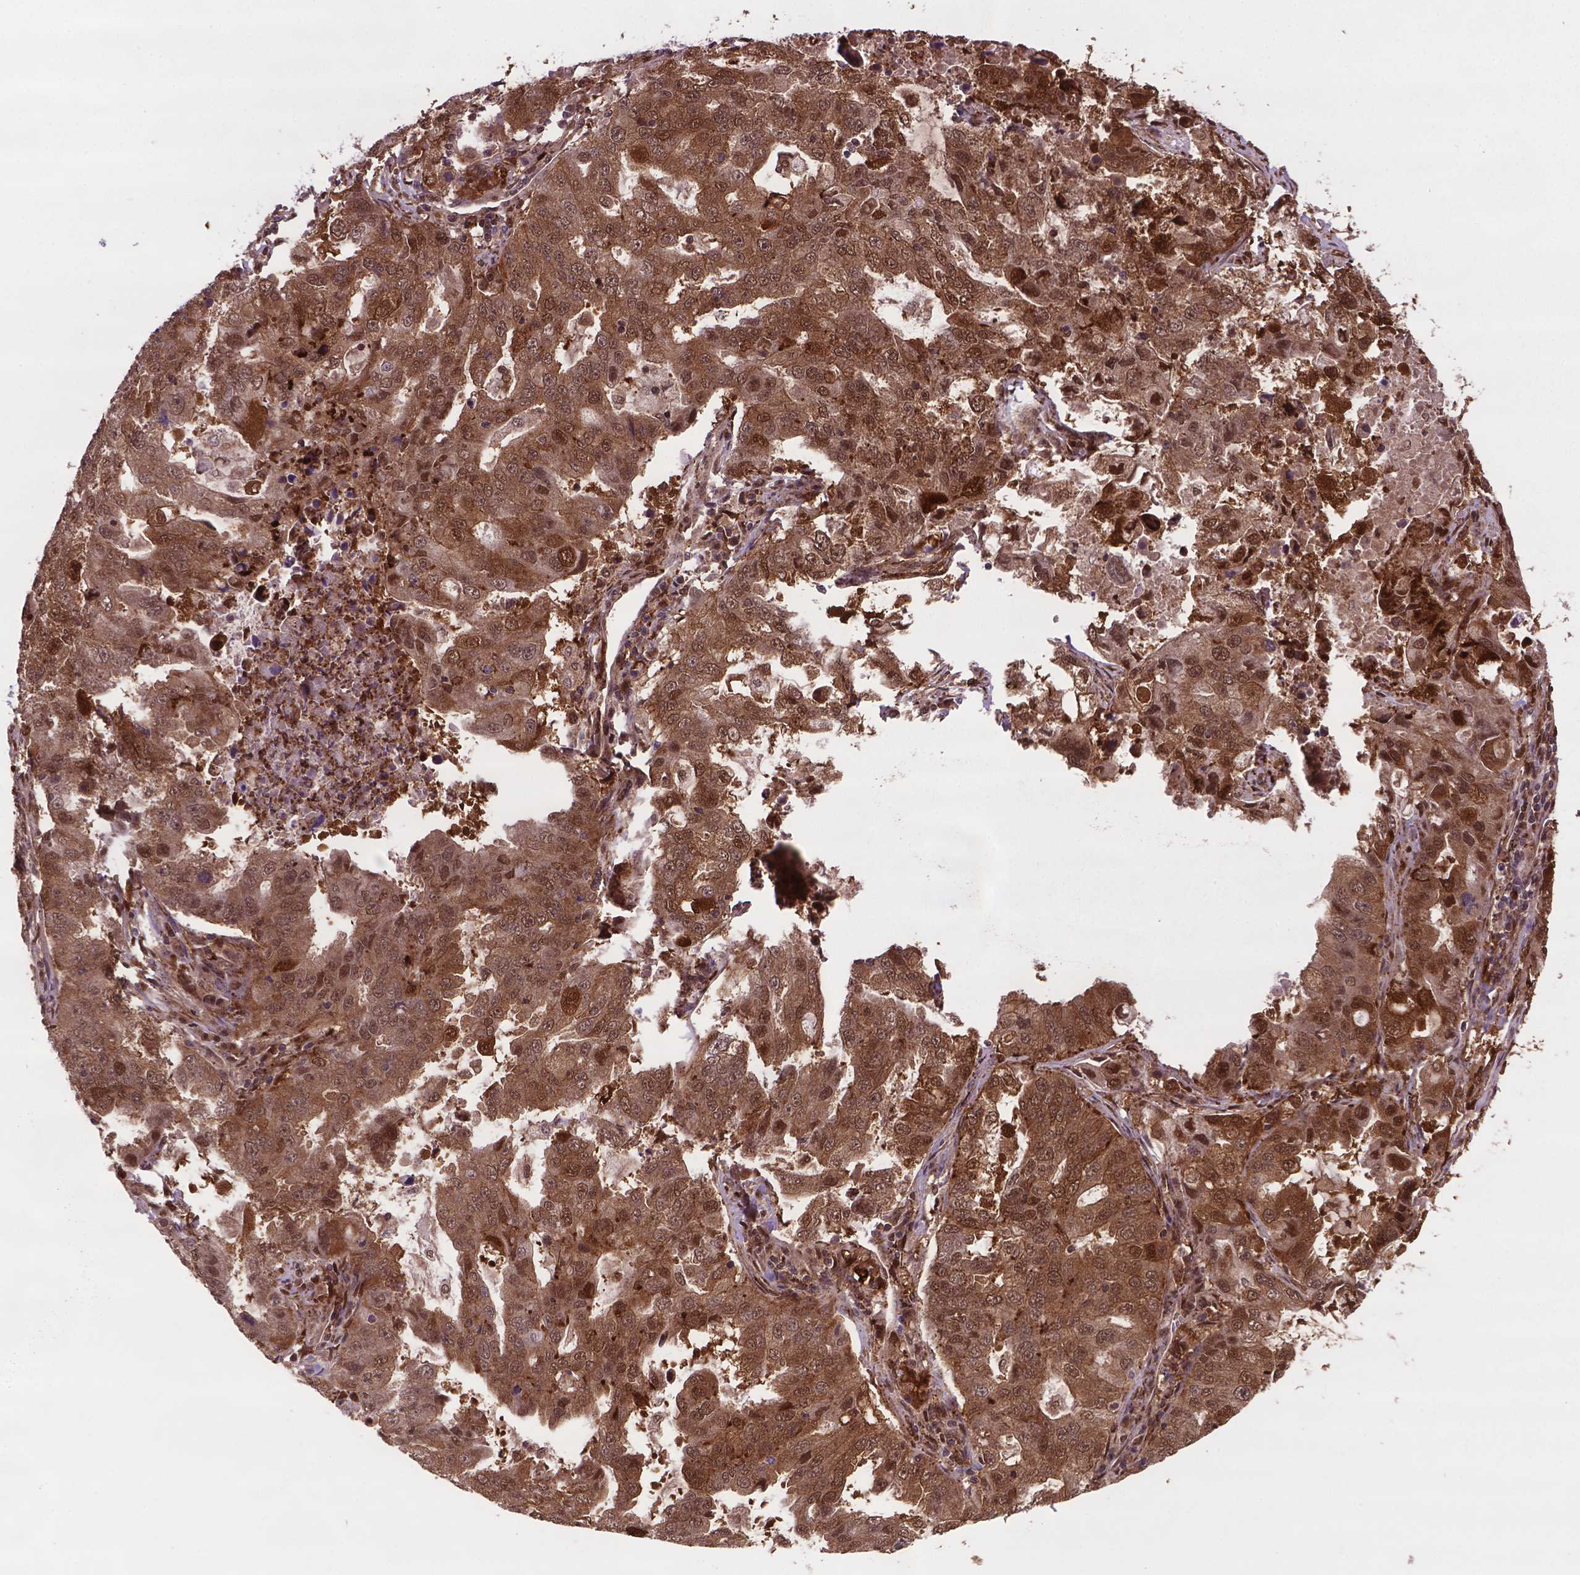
{"staining": {"intensity": "moderate", "quantity": ">75%", "location": "cytoplasmic/membranous,nuclear"}, "tissue": "lung cancer", "cell_type": "Tumor cells", "image_type": "cancer", "snomed": [{"axis": "morphology", "description": "Adenocarcinoma, NOS"}, {"axis": "topography", "description": "Lung"}], "caption": "A brown stain highlights moderate cytoplasmic/membranous and nuclear staining of a protein in human lung cancer tumor cells.", "gene": "PLIN3", "patient": {"sex": "female", "age": 61}}